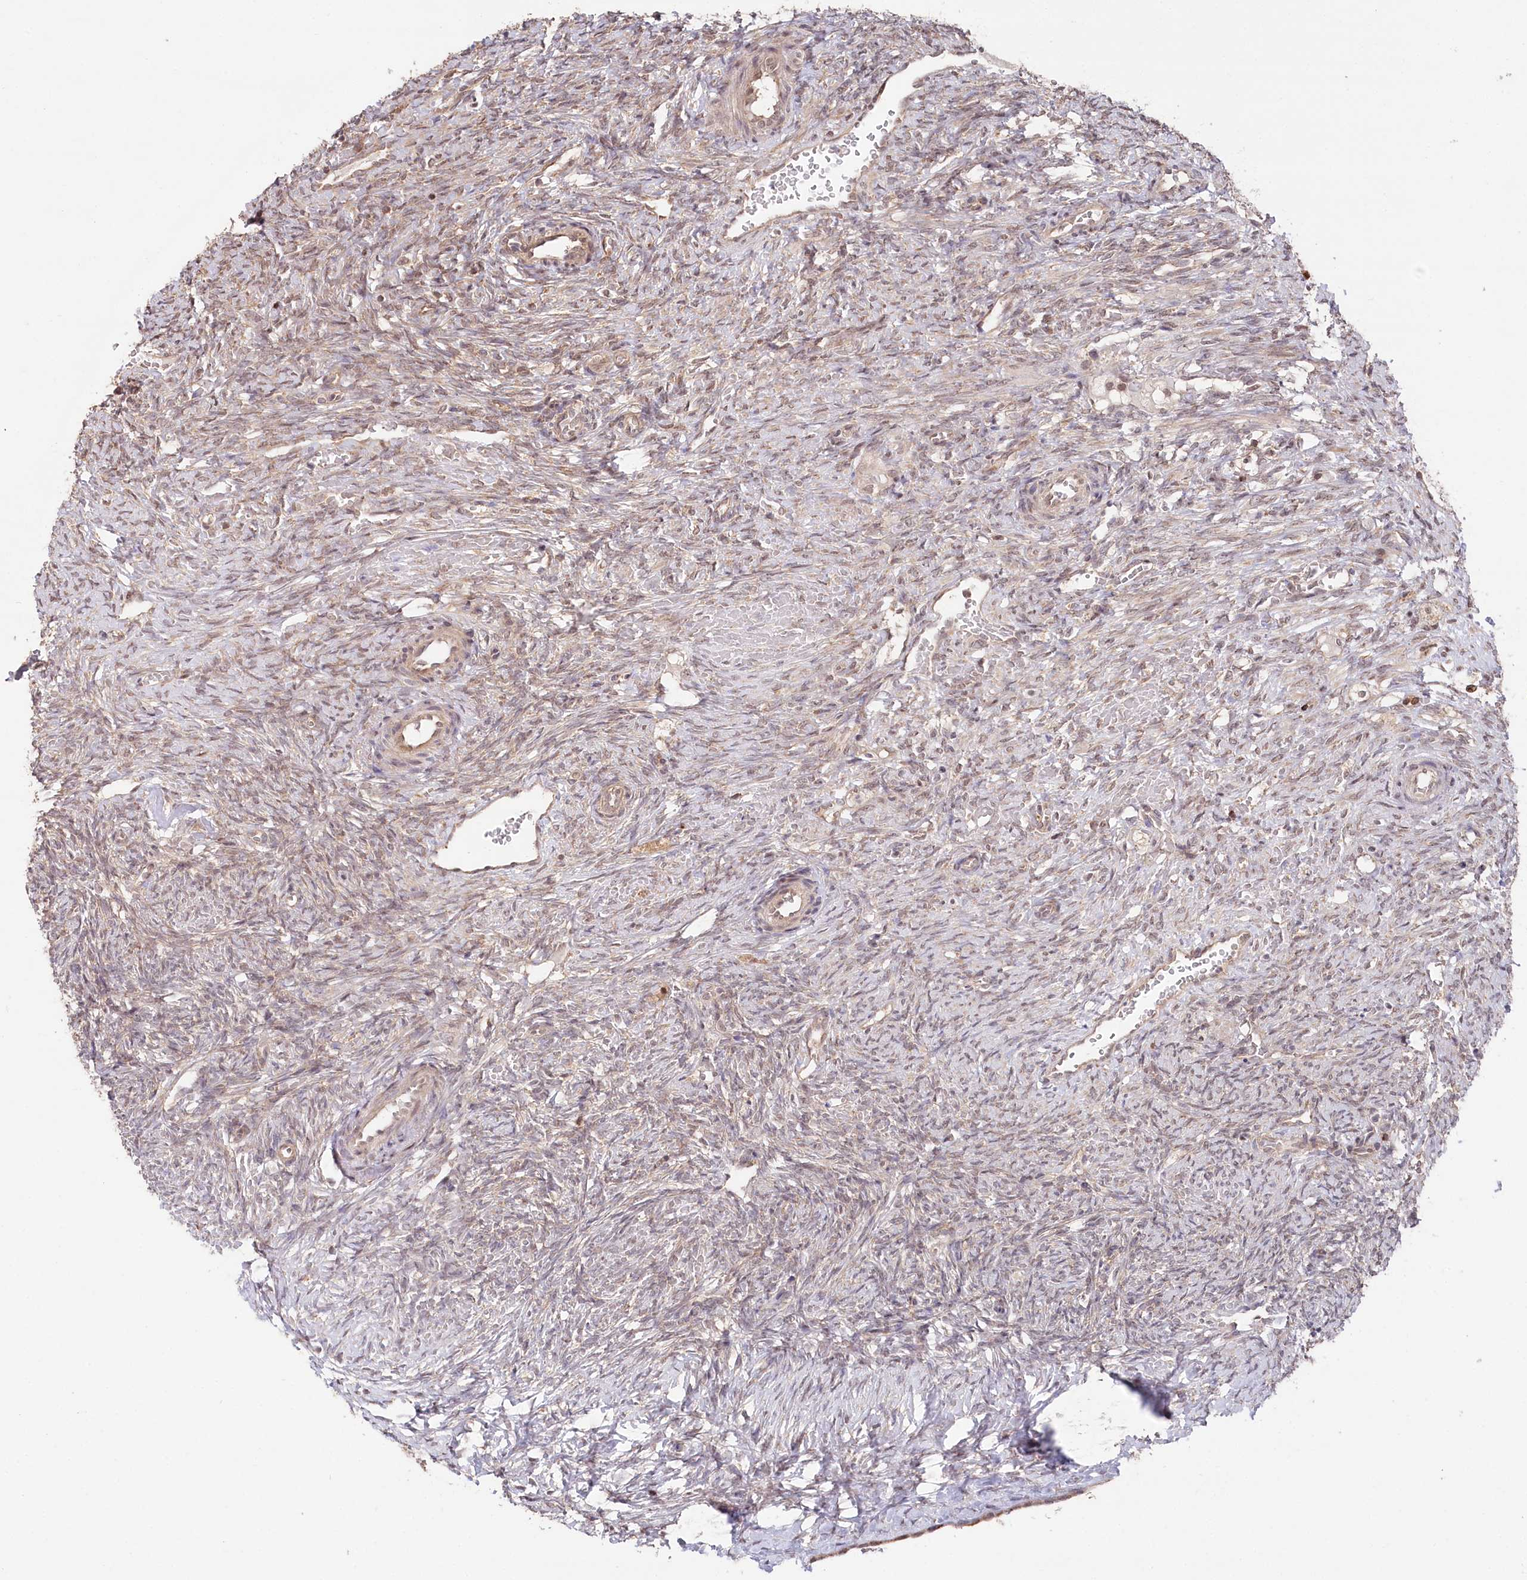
{"staining": {"intensity": "moderate", "quantity": ">75%", "location": "cytoplasmic/membranous"}, "tissue": "ovary", "cell_type": "Follicle cells", "image_type": "normal", "snomed": [{"axis": "morphology", "description": "Normal tissue, NOS"}, {"axis": "topography", "description": "Ovary"}], "caption": "DAB (3,3'-diaminobenzidine) immunohistochemical staining of normal ovary shows moderate cytoplasmic/membranous protein staining in approximately >75% of follicle cells. (Stains: DAB in brown, nuclei in blue, Microscopy: brightfield microscopy at high magnification).", "gene": "CCSER2", "patient": {"sex": "female", "age": 41}}